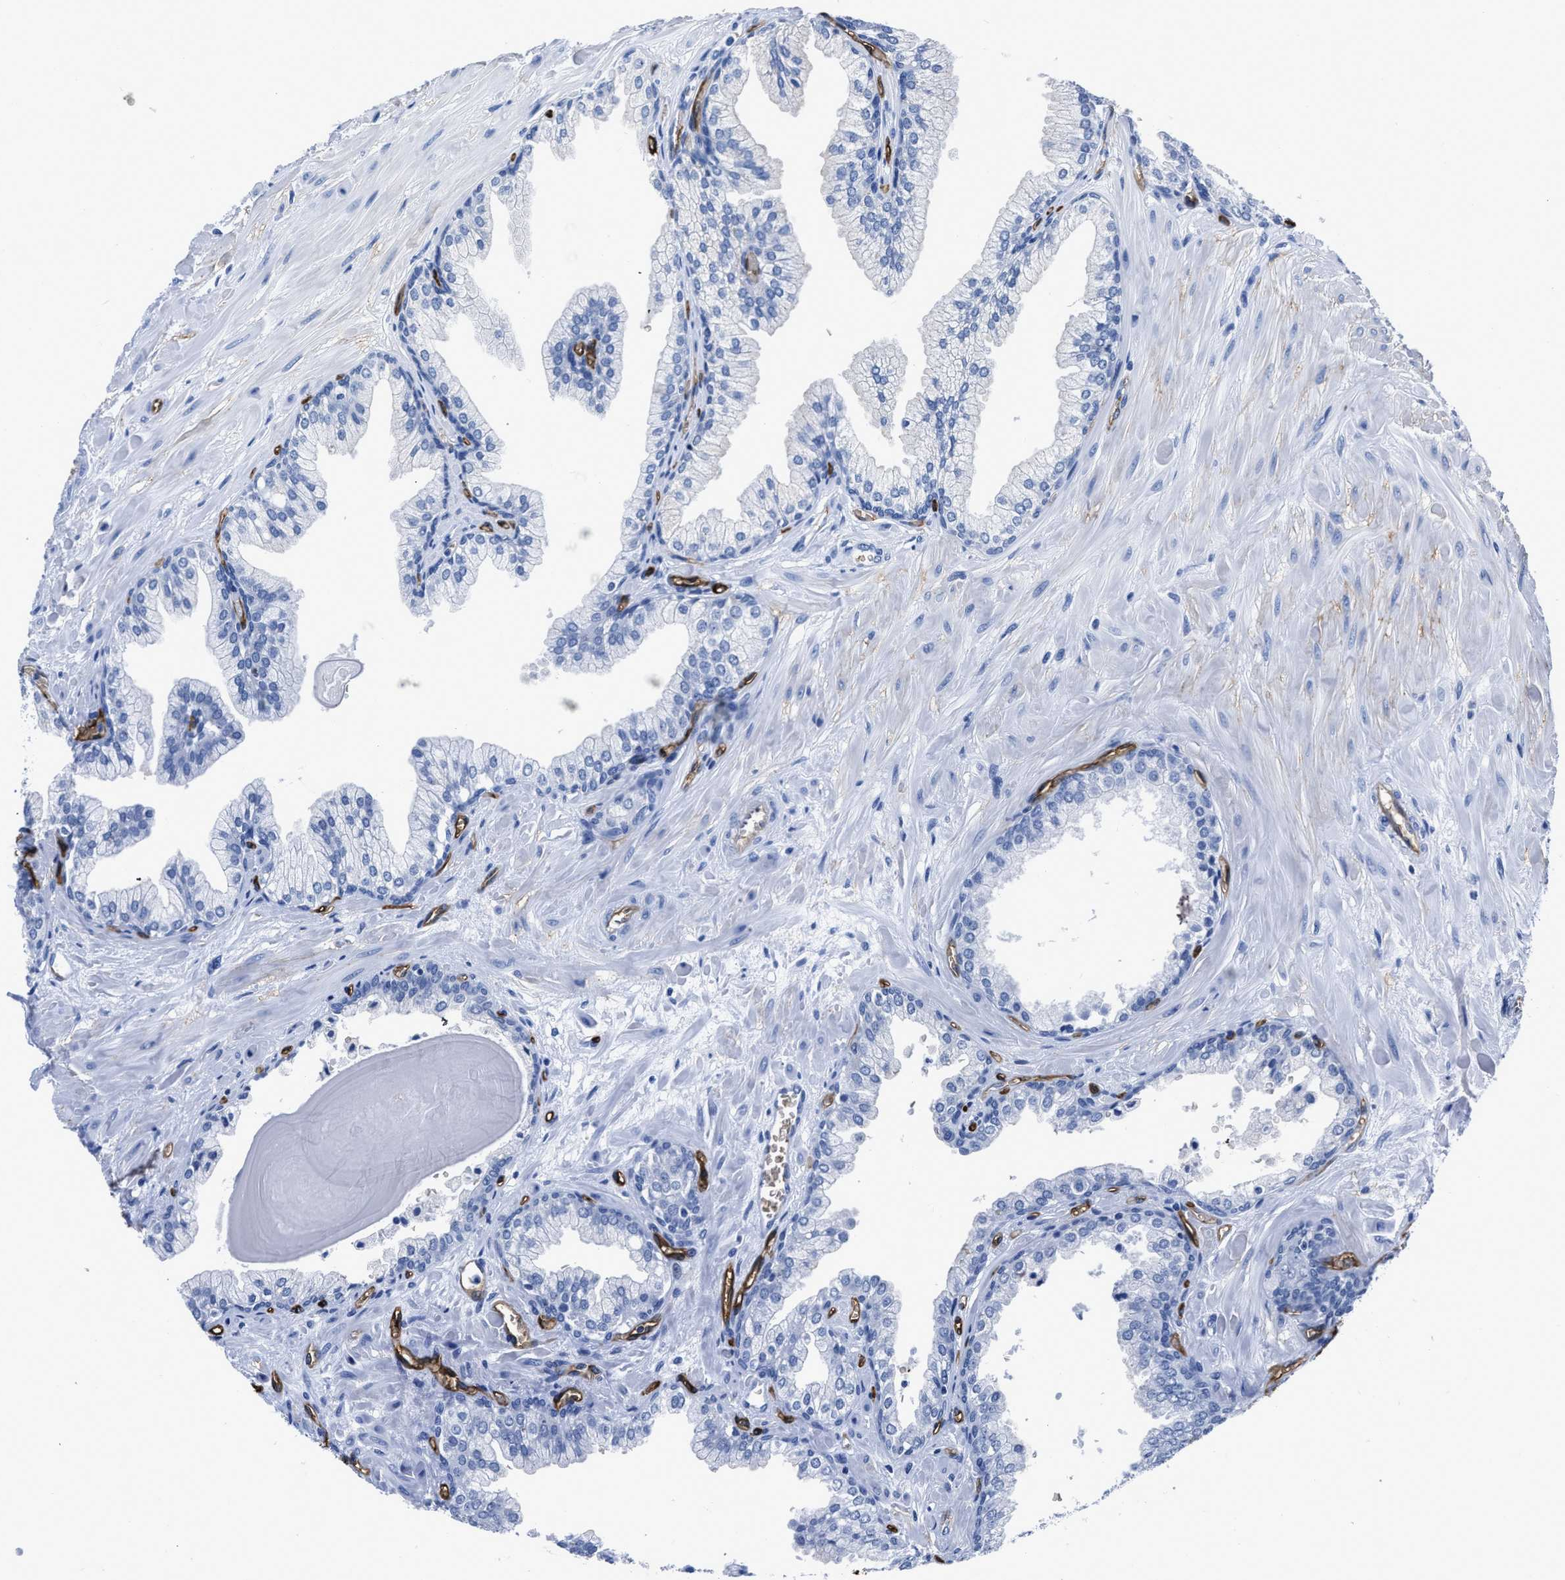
{"staining": {"intensity": "negative", "quantity": "none", "location": "none"}, "tissue": "prostate cancer", "cell_type": "Tumor cells", "image_type": "cancer", "snomed": [{"axis": "morphology", "description": "Adenocarcinoma, Low grade"}, {"axis": "topography", "description": "Prostate"}], "caption": "Immunohistochemistry micrograph of neoplastic tissue: human adenocarcinoma (low-grade) (prostate) stained with DAB (3,3'-diaminobenzidine) displays no significant protein positivity in tumor cells.", "gene": "AQP1", "patient": {"sex": "male", "age": 53}}